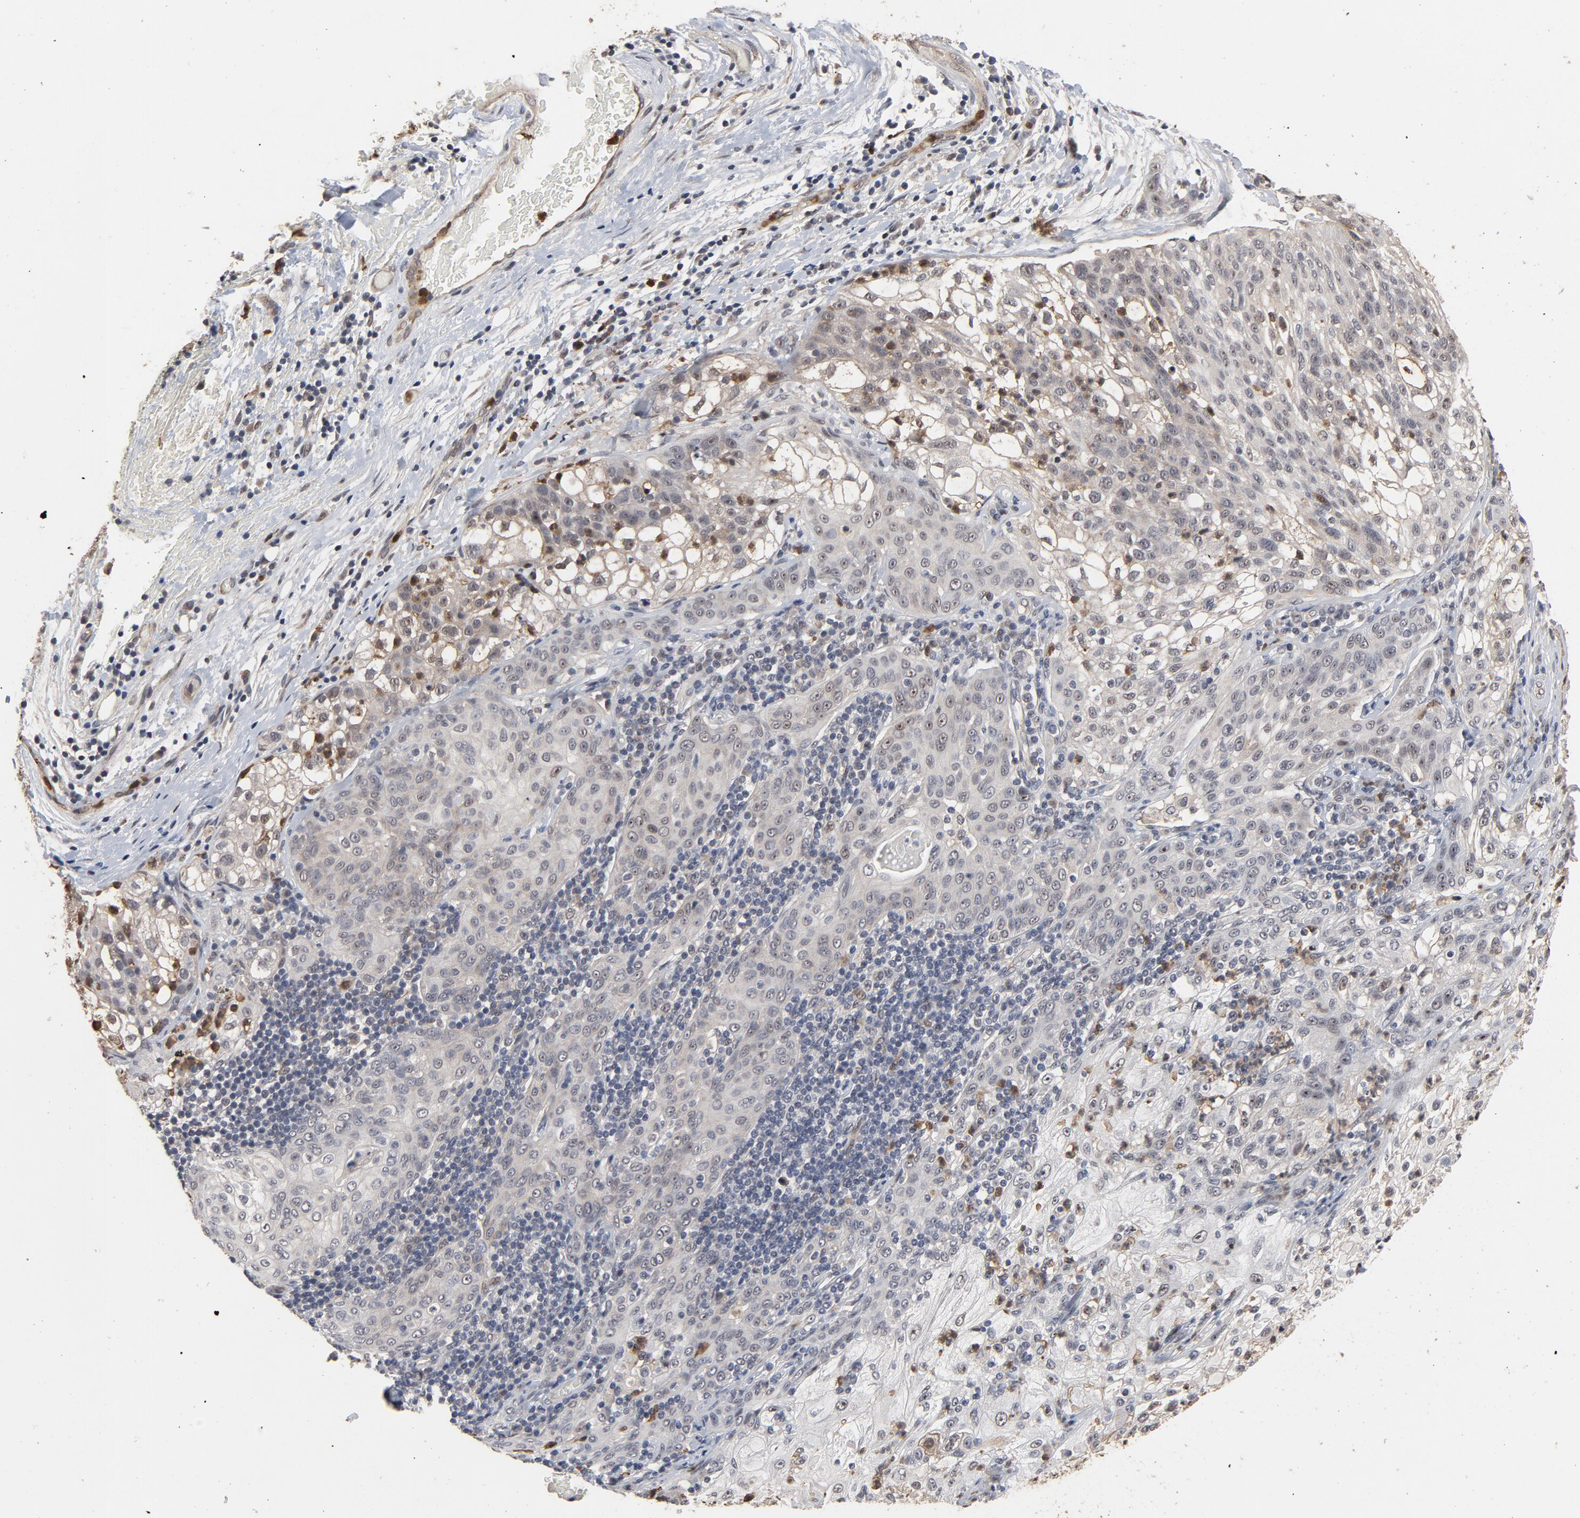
{"staining": {"intensity": "negative", "quantity": "none", "location": "none"}, "tissue": "lung cancer", "cell_type": "Tumor cells", "image_type": "cancer", "snomed": [{"axis": "morphology", "description": "Inflammation, NOS"}, {"axis": "morphology", "description": "Squamous cell carcinoma, NOS"}, {"axis": "topography", "description": "Lymph node"}, {"axis": "topography", "description": "Soft tissue"}, {"axis": "topography", "description": "Lung"}], "caption": "Tumor cells are negative for brown protein staining in lung cancer (squamous cell carcinoma). Brightfield microscopy of immunohistochemistry stained with DAB (3,3'-diaminobenzidine) (brown) and hematoxylin (blue), captured at high magnification.", "gene": "RTL5", "patient": {"sex": "male", "age": 66}}